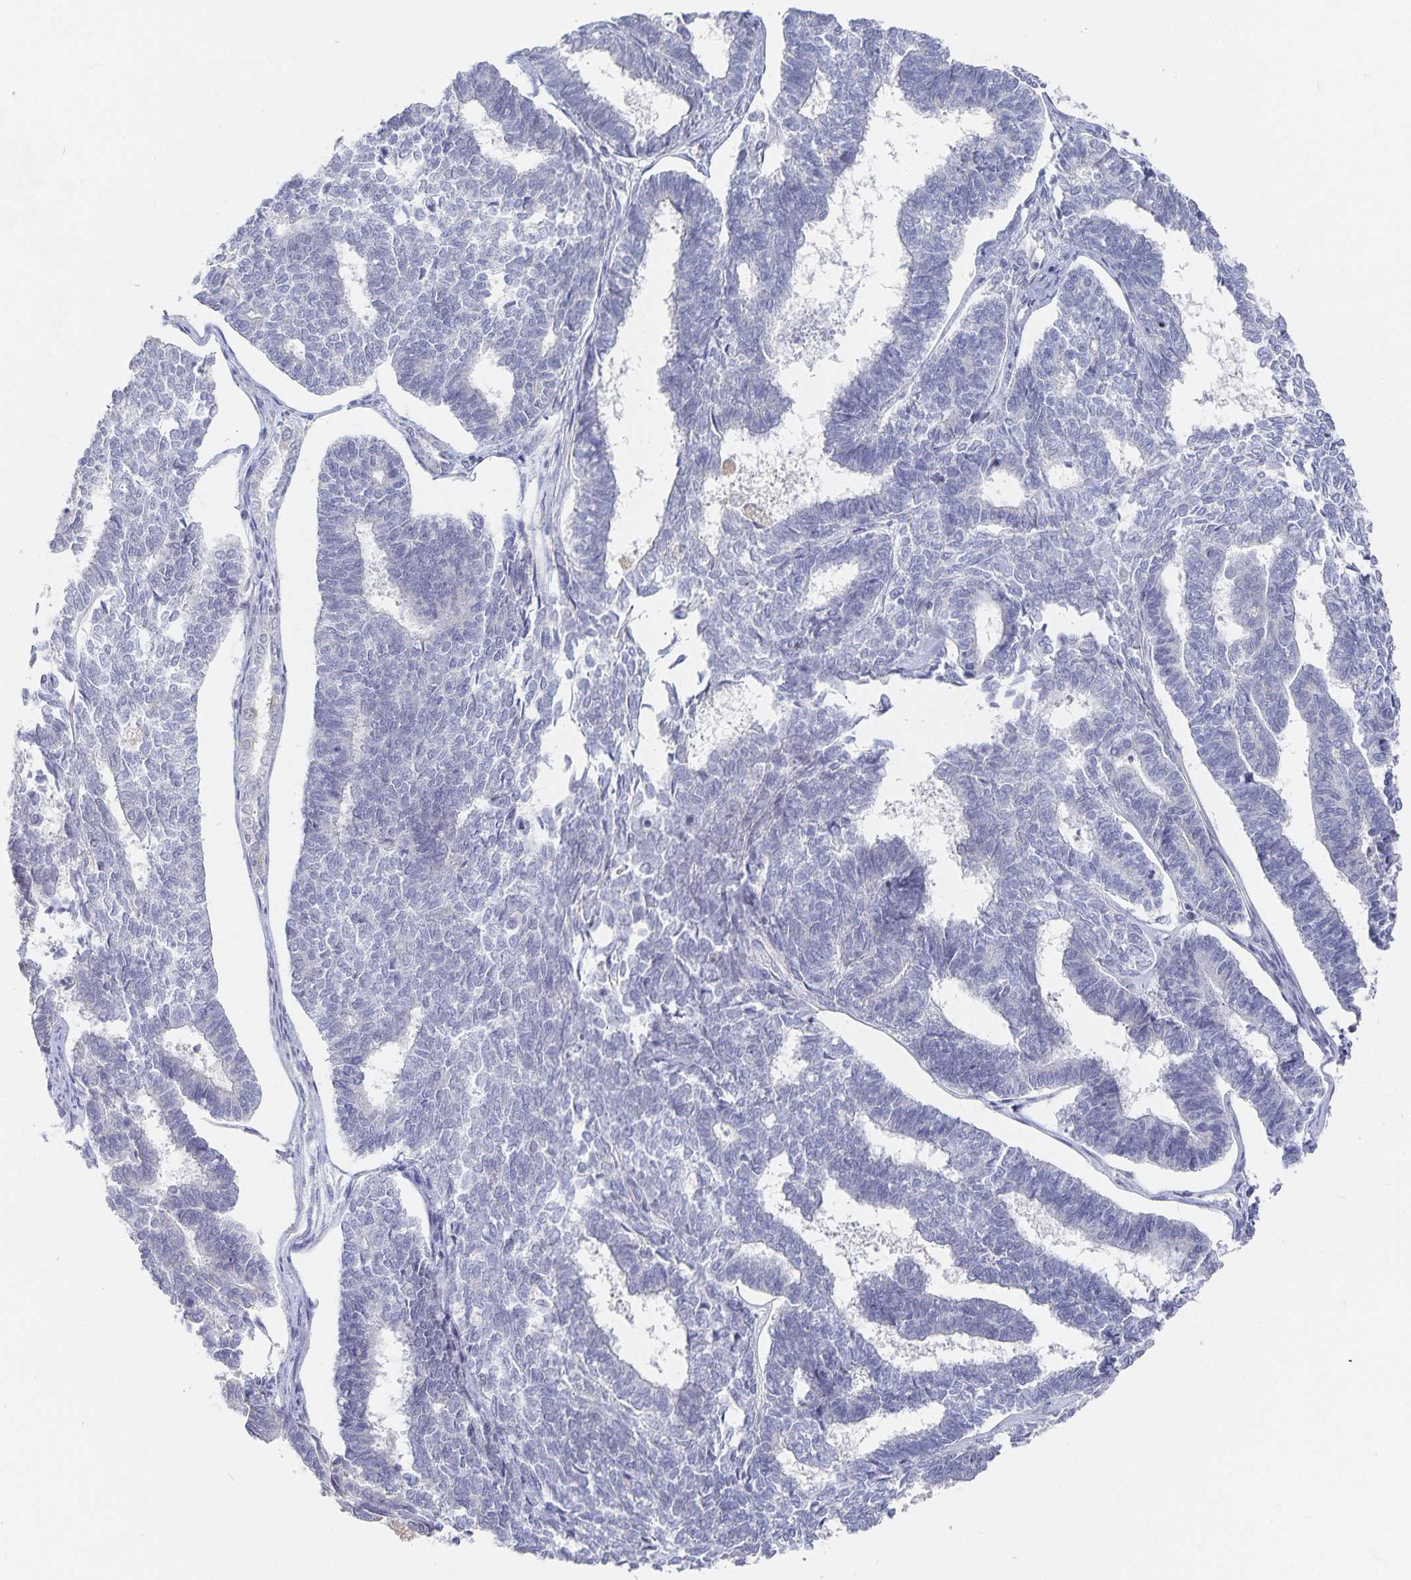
{"staining": {"intensity": "negative", "quantity": "none", "location": "none"}, "tissue": "endometrial cancer", "cell_type": "Tumor cells", "image_type": "cancer", "snomed": [{"axis": "morphology", "description": "Adenocarcinoma, NOS"}, {"axis": "topography", "description": "Endometrium"}], "caption": "Adenocarcinoma (endometrial) stained for a protein using immunohistochemistry (IHC) exhibits no expression tumor cells.", "gene": "DNAH9", "patient": {"sex": "female", "age": 70}}